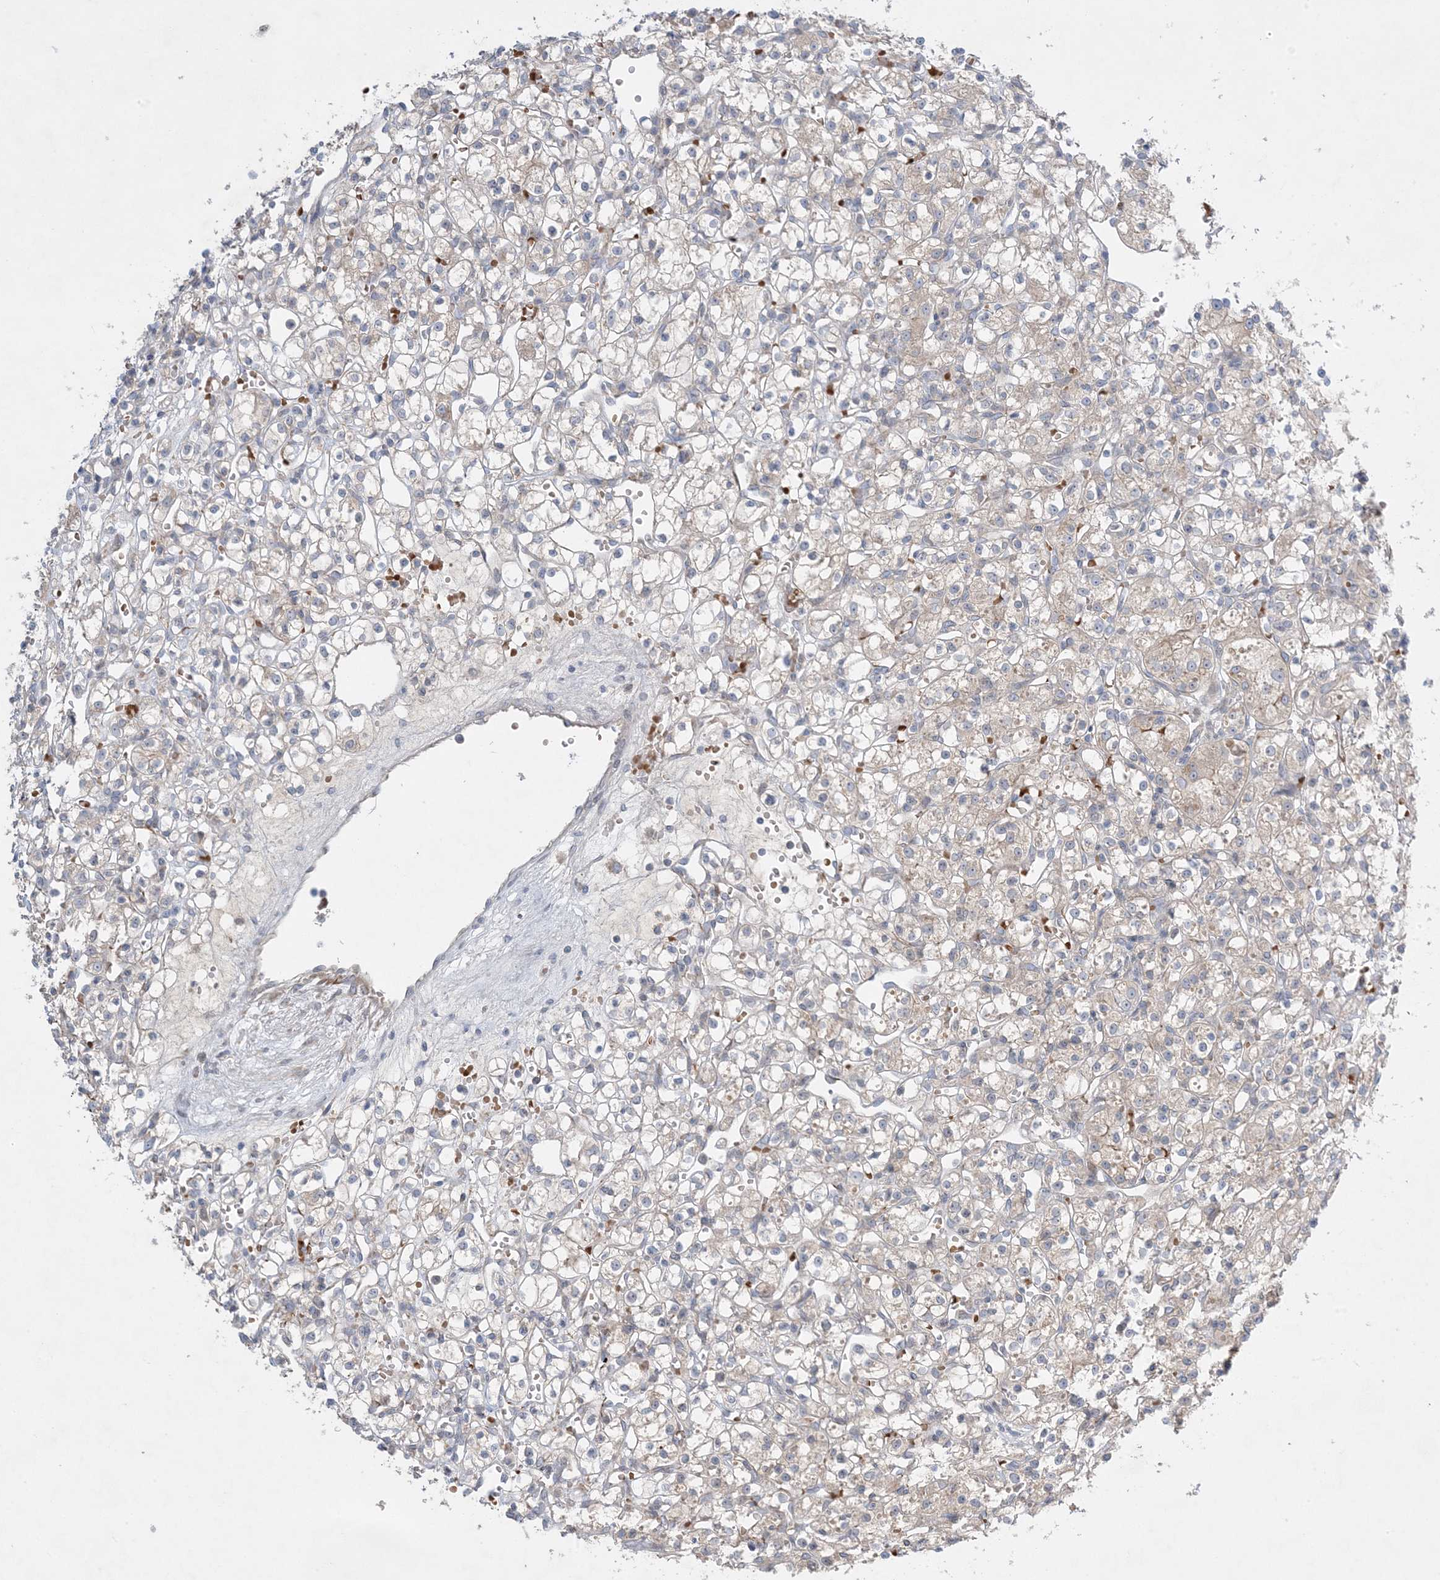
{"staining": {"intensity": "weak", "quantity": "<25%", "location": "cytoplasmic/membranous"}, "tissue": "renal cancer", "cell_type": "Tumor cells", "image_type": "cancer", "snomed": [{"axis": "morphology", "description": "Adenocarcinoma, NOS"}, {"axis": "topography", "description": "Kidney"}], "caption": "This is an IHC photomicrograph of adenocarcinoma (renal). There is no positivity in tumor cells.", "gene": "MMGT1", "patient": {"sex": "female", "age": 59}}